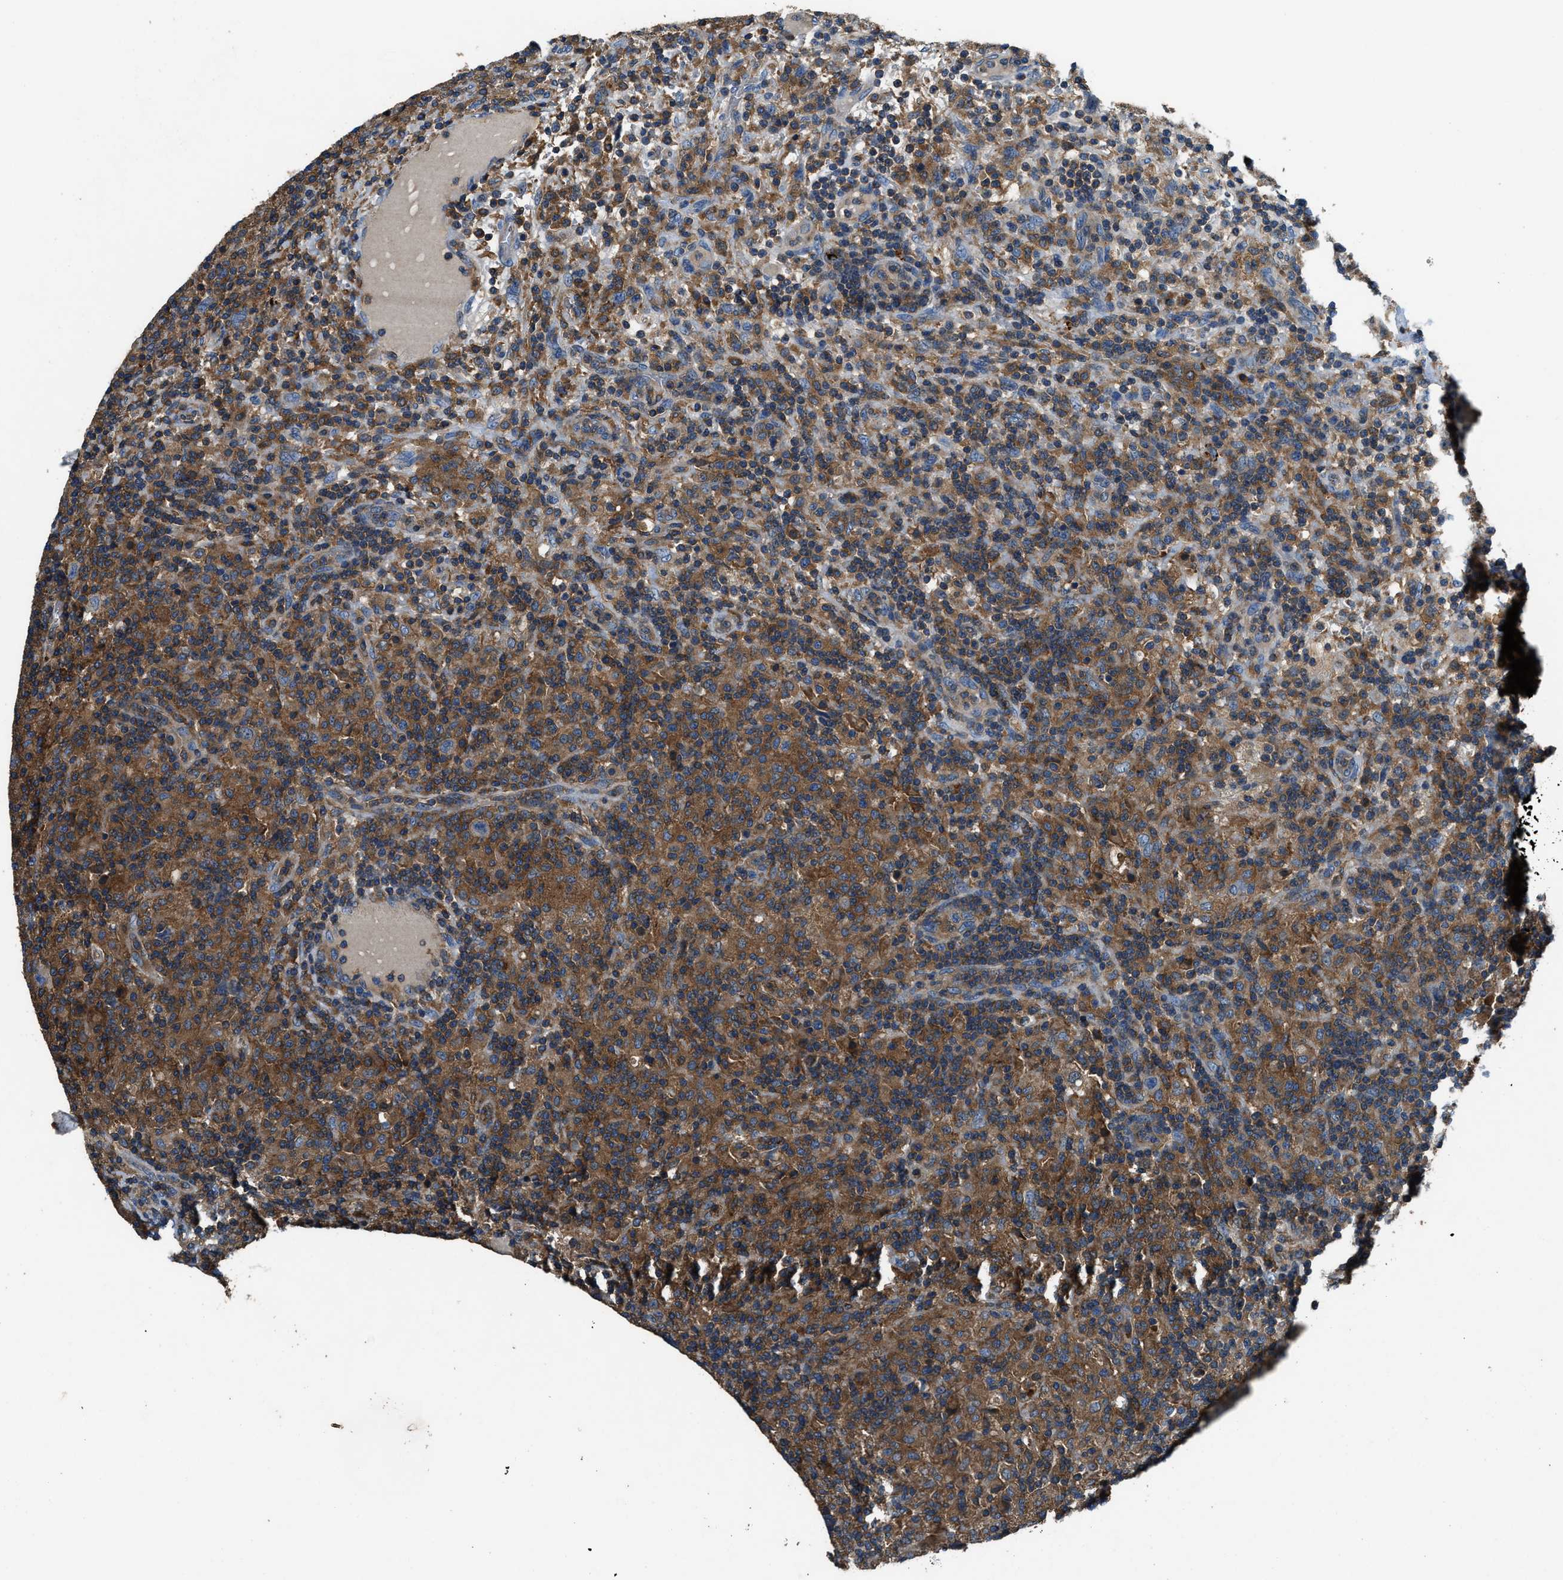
{"staining": {"intensity": "negative", "quantity": "none", "location": "none"}, "tissue": "lymphoma", "cell_type": "Tumor cells", "image_type": "cancer", "snomed": [{"axis": "morphology", "description": "Hodgkin's disease, NOS"}, {"axis": "topography", "description": "Lymph node"}], "caption": "Tumor cells show no significant expression in Hodgkin's disease.", "gene": "BLOC1S1", "patient": {"sex": "male", "age": 70}}